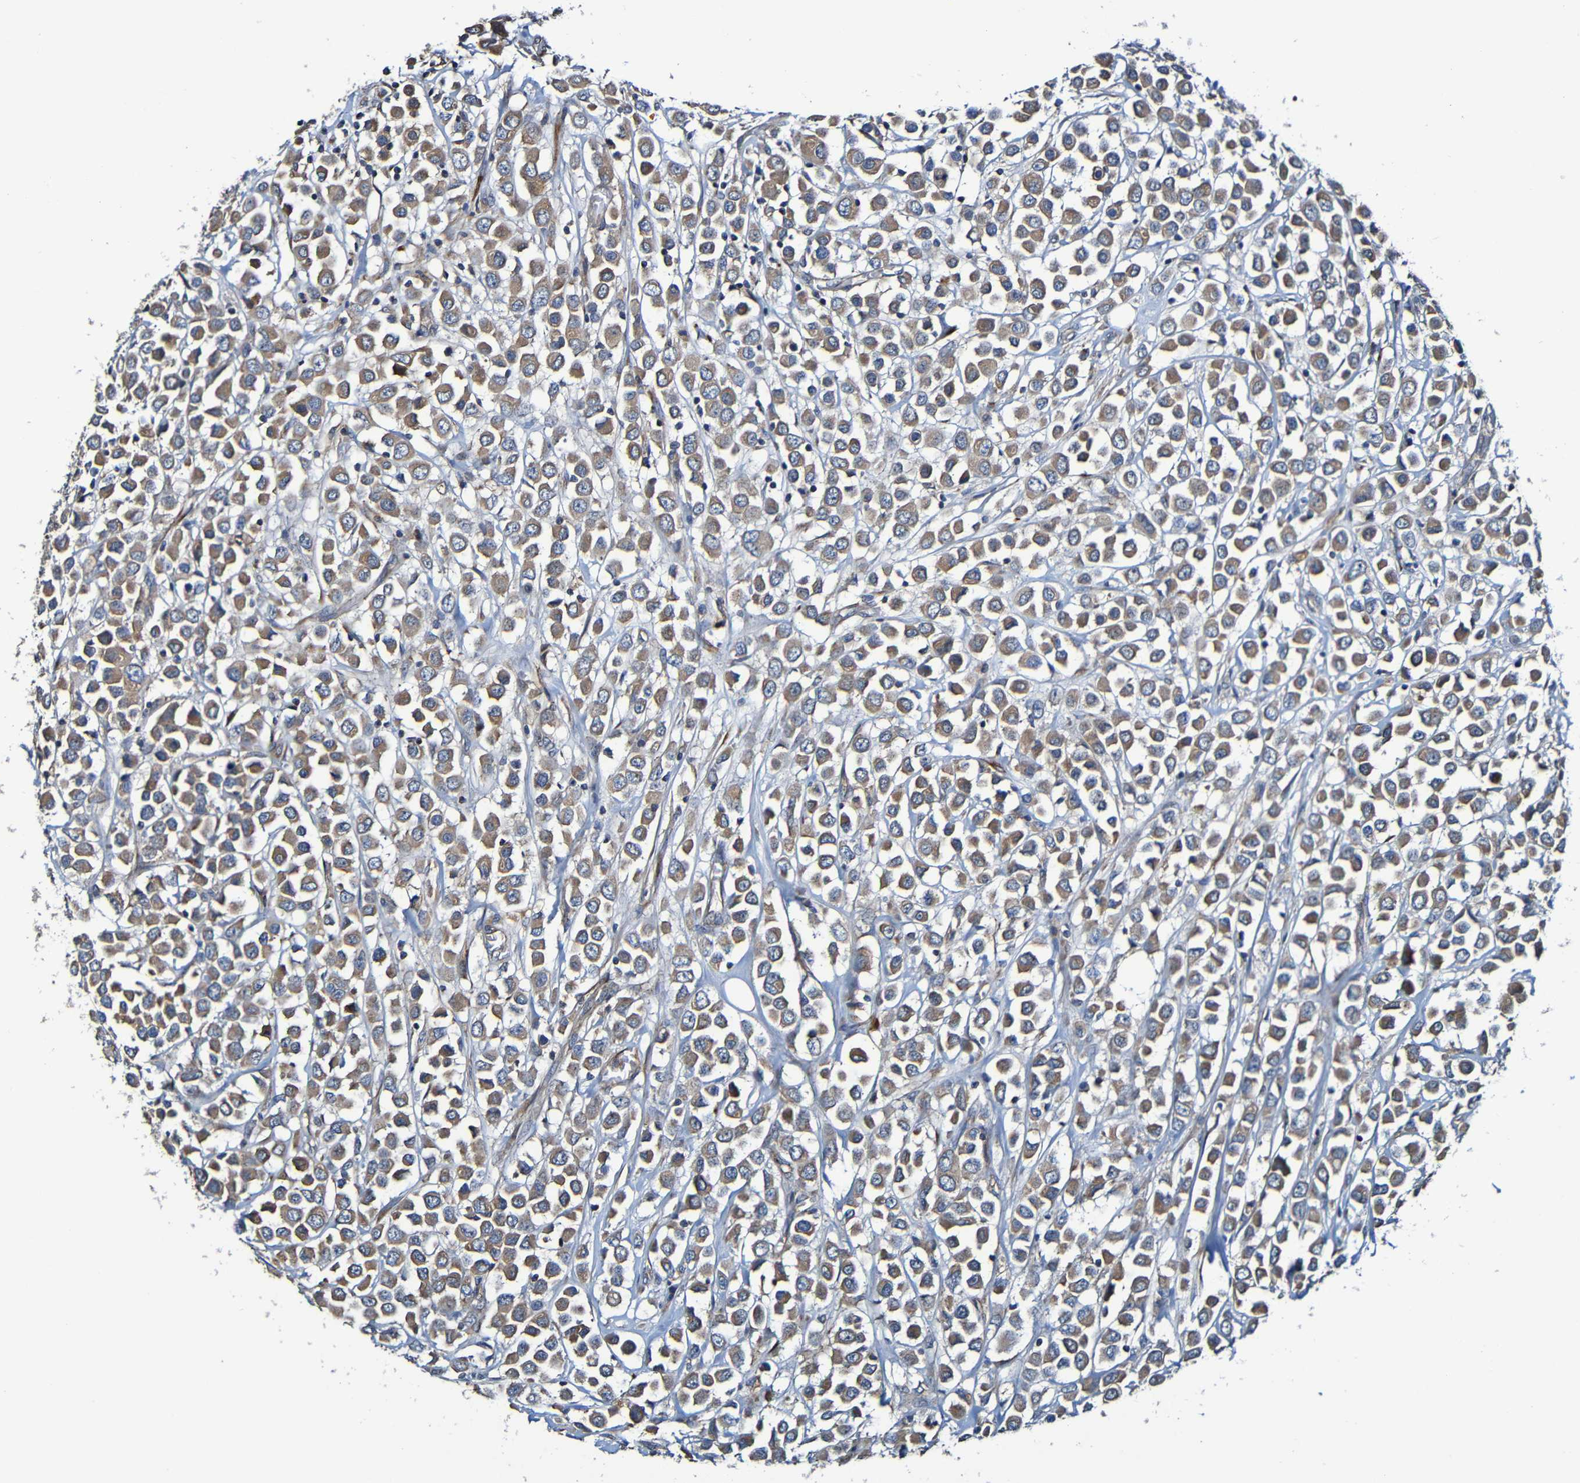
{"staining": {"intensity": "moderate", "quantity": ">75%", "location": "cytoplasmic/membranous"}, "tissue": "breast cancer", "cell_type": "Tumor cells", "image_type": "cancer", "snomed": [{"axis": "morphology", "description": "Duct carcinoma"}, {"axis": "topography", "description": "Breast"}], "caption": "Immunohistochemical staining of human breast cancer demonstrates medium levels of moderate cytoplasmic/membranous positivity in approximately >75% of tumor cells. Nuclei are stained in blue.", "gene": "ADAM15", "patient": {"sex": "female", "age": 61}}